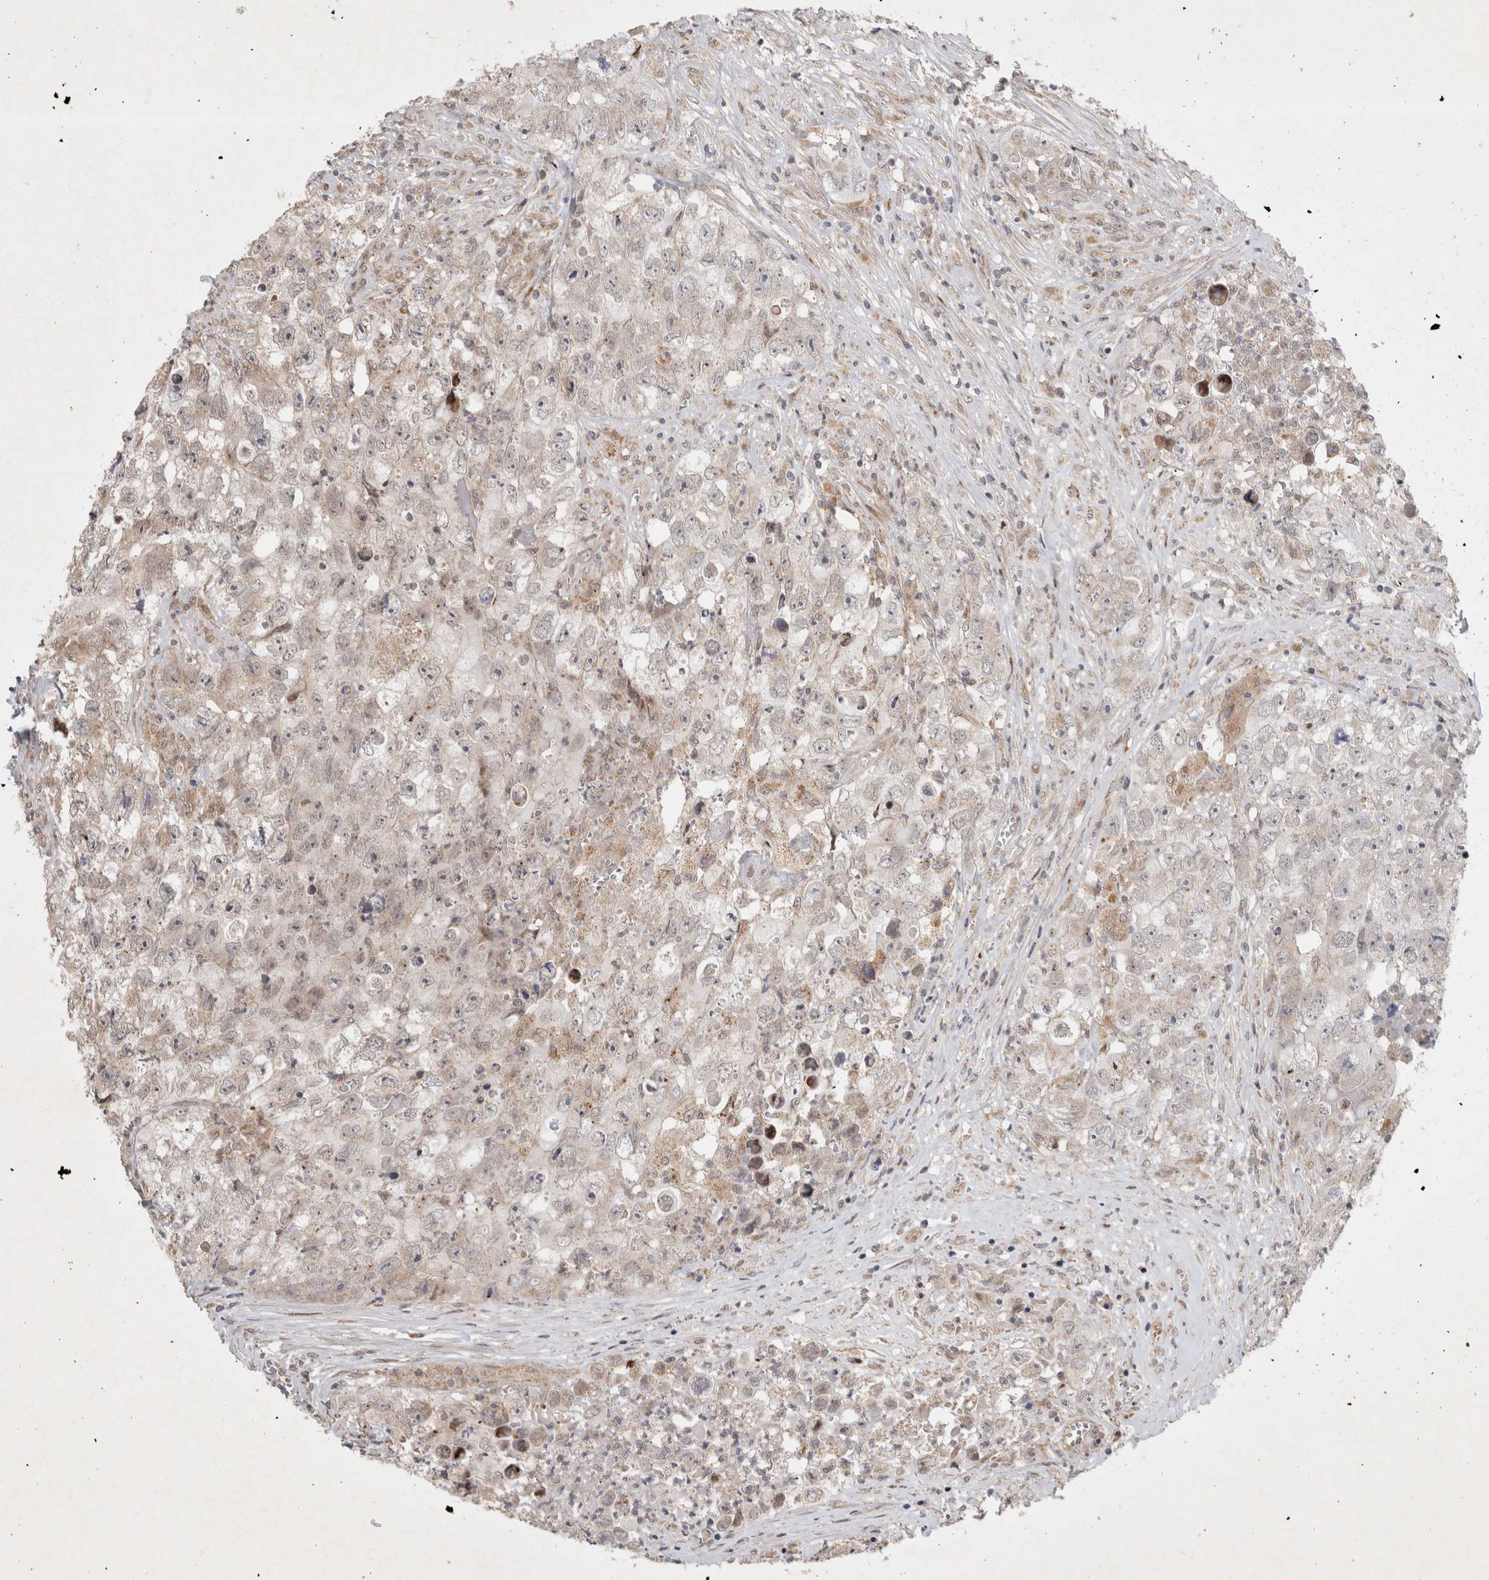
{"staining": {"intensity": "negative", "quantity": "none", "location": "none"}, "tissue": "testis cancer", "cell_type": "Tumor cells", "image_type": "cancer", "snomed": [{"axis": "morphology", "description": "Seminoma, NOS"}, {"axis": "morphology", "description": "Carcinoma, Embryonal, NOS"}, {"axis": "topography", "description": "Testis"}], "caption": "The micrograph demonstrates no significant positivity in tumor cells of testis cancer. (Immunohistochemistry (ihc), brightfield microscopy, high magnification).", "gene": "C8orf58", "patient": {"sex": "male", "age": 43}}